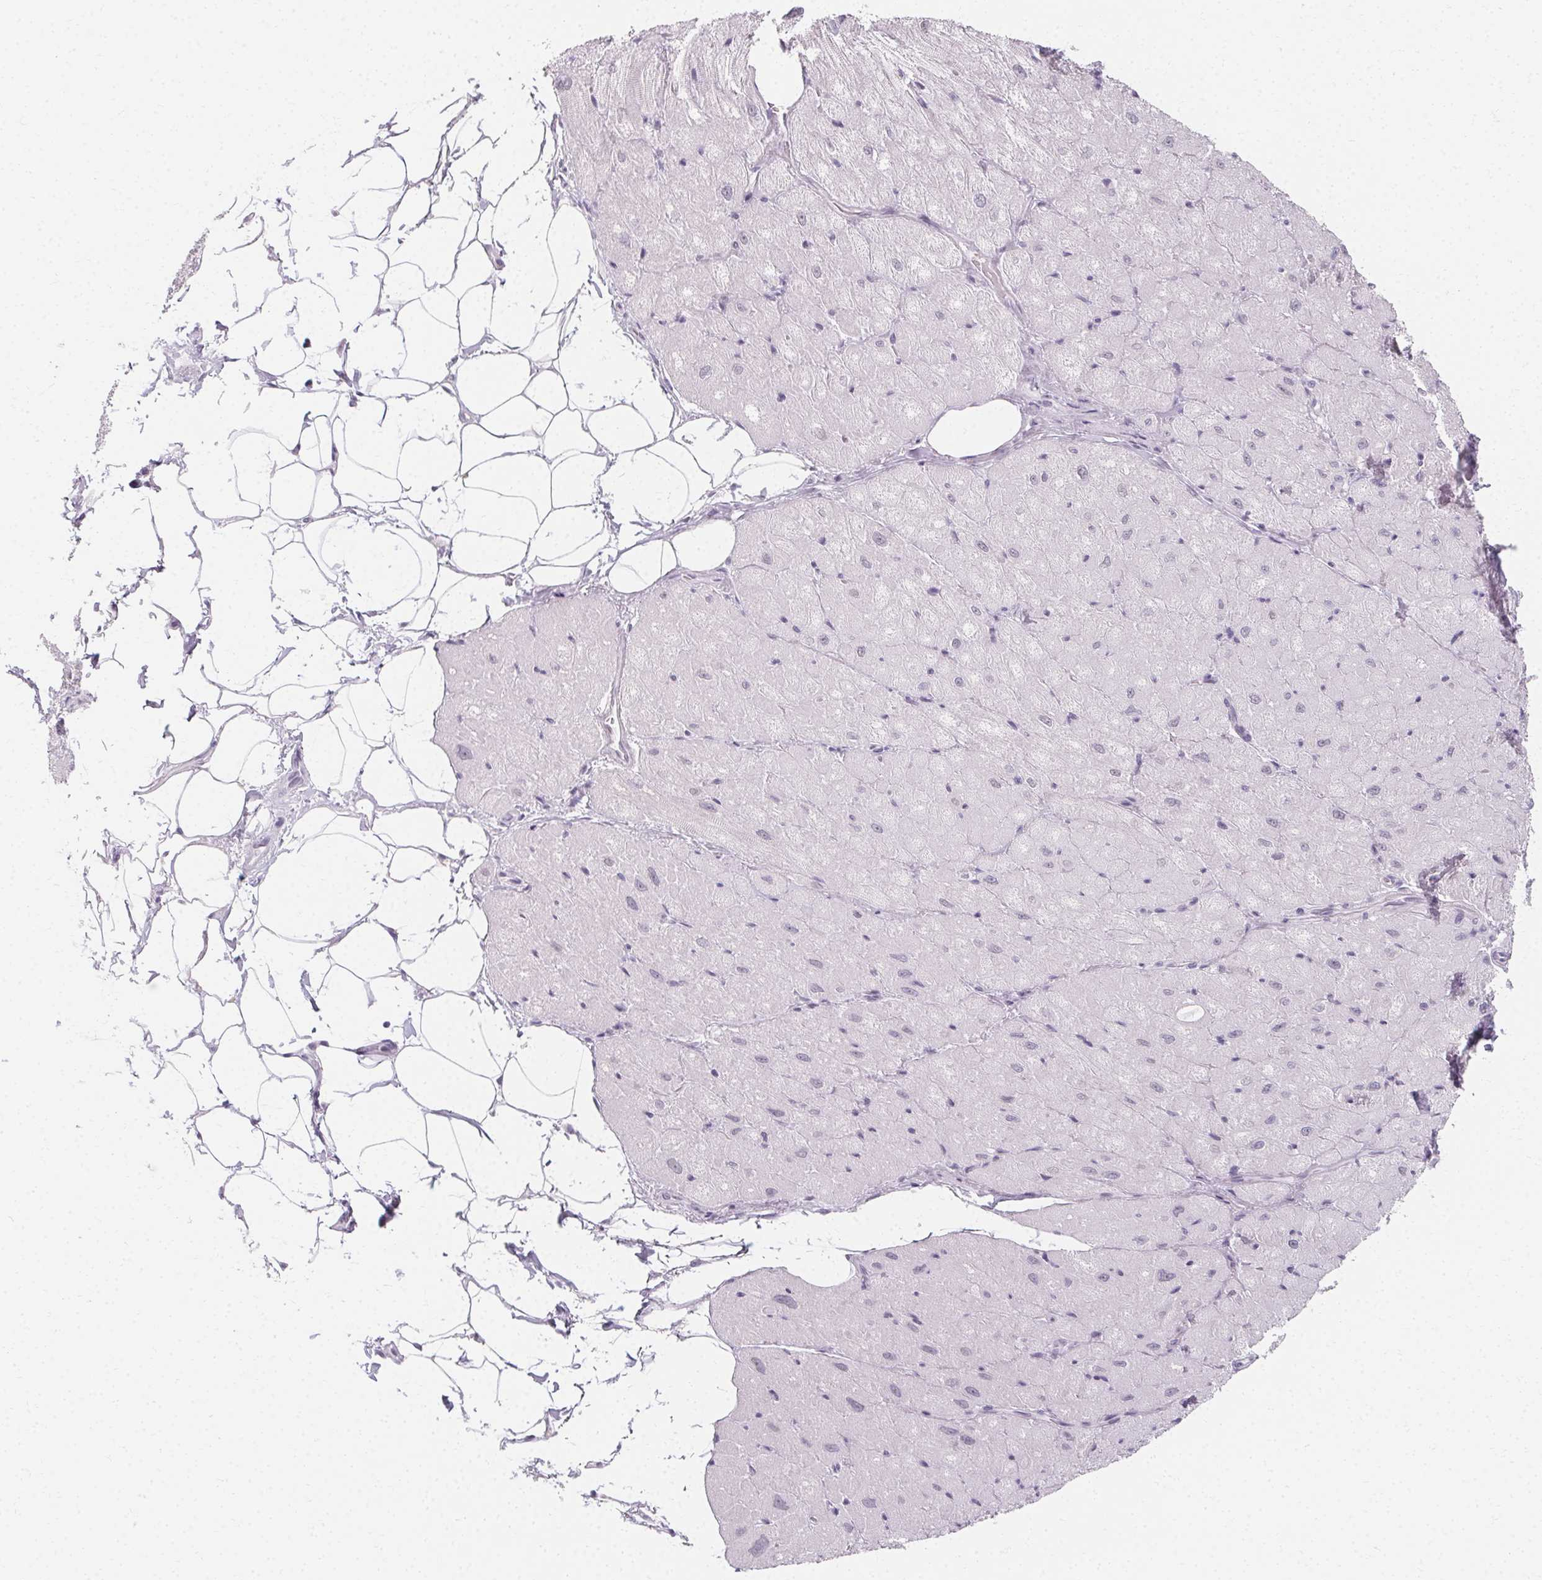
{"staining": {"intensity": "negative", "quantity": "none", "location": "none"}, "tissue": "heart muscle", "cell_type": "Cardiomyocytes", "image_type": "normal", "snomed": [{"axis": "morphology", "description": "Normal tissue, NOS"}, {"axis": "topography", "description": "Heart"}], "caption": "The immunohistochemistry (IHC) micrograph has no significant positivity in cardiomyocytes of heart muscle.", "gene": "SYNPR", "patient": {"sex": "male", "age": 62}}